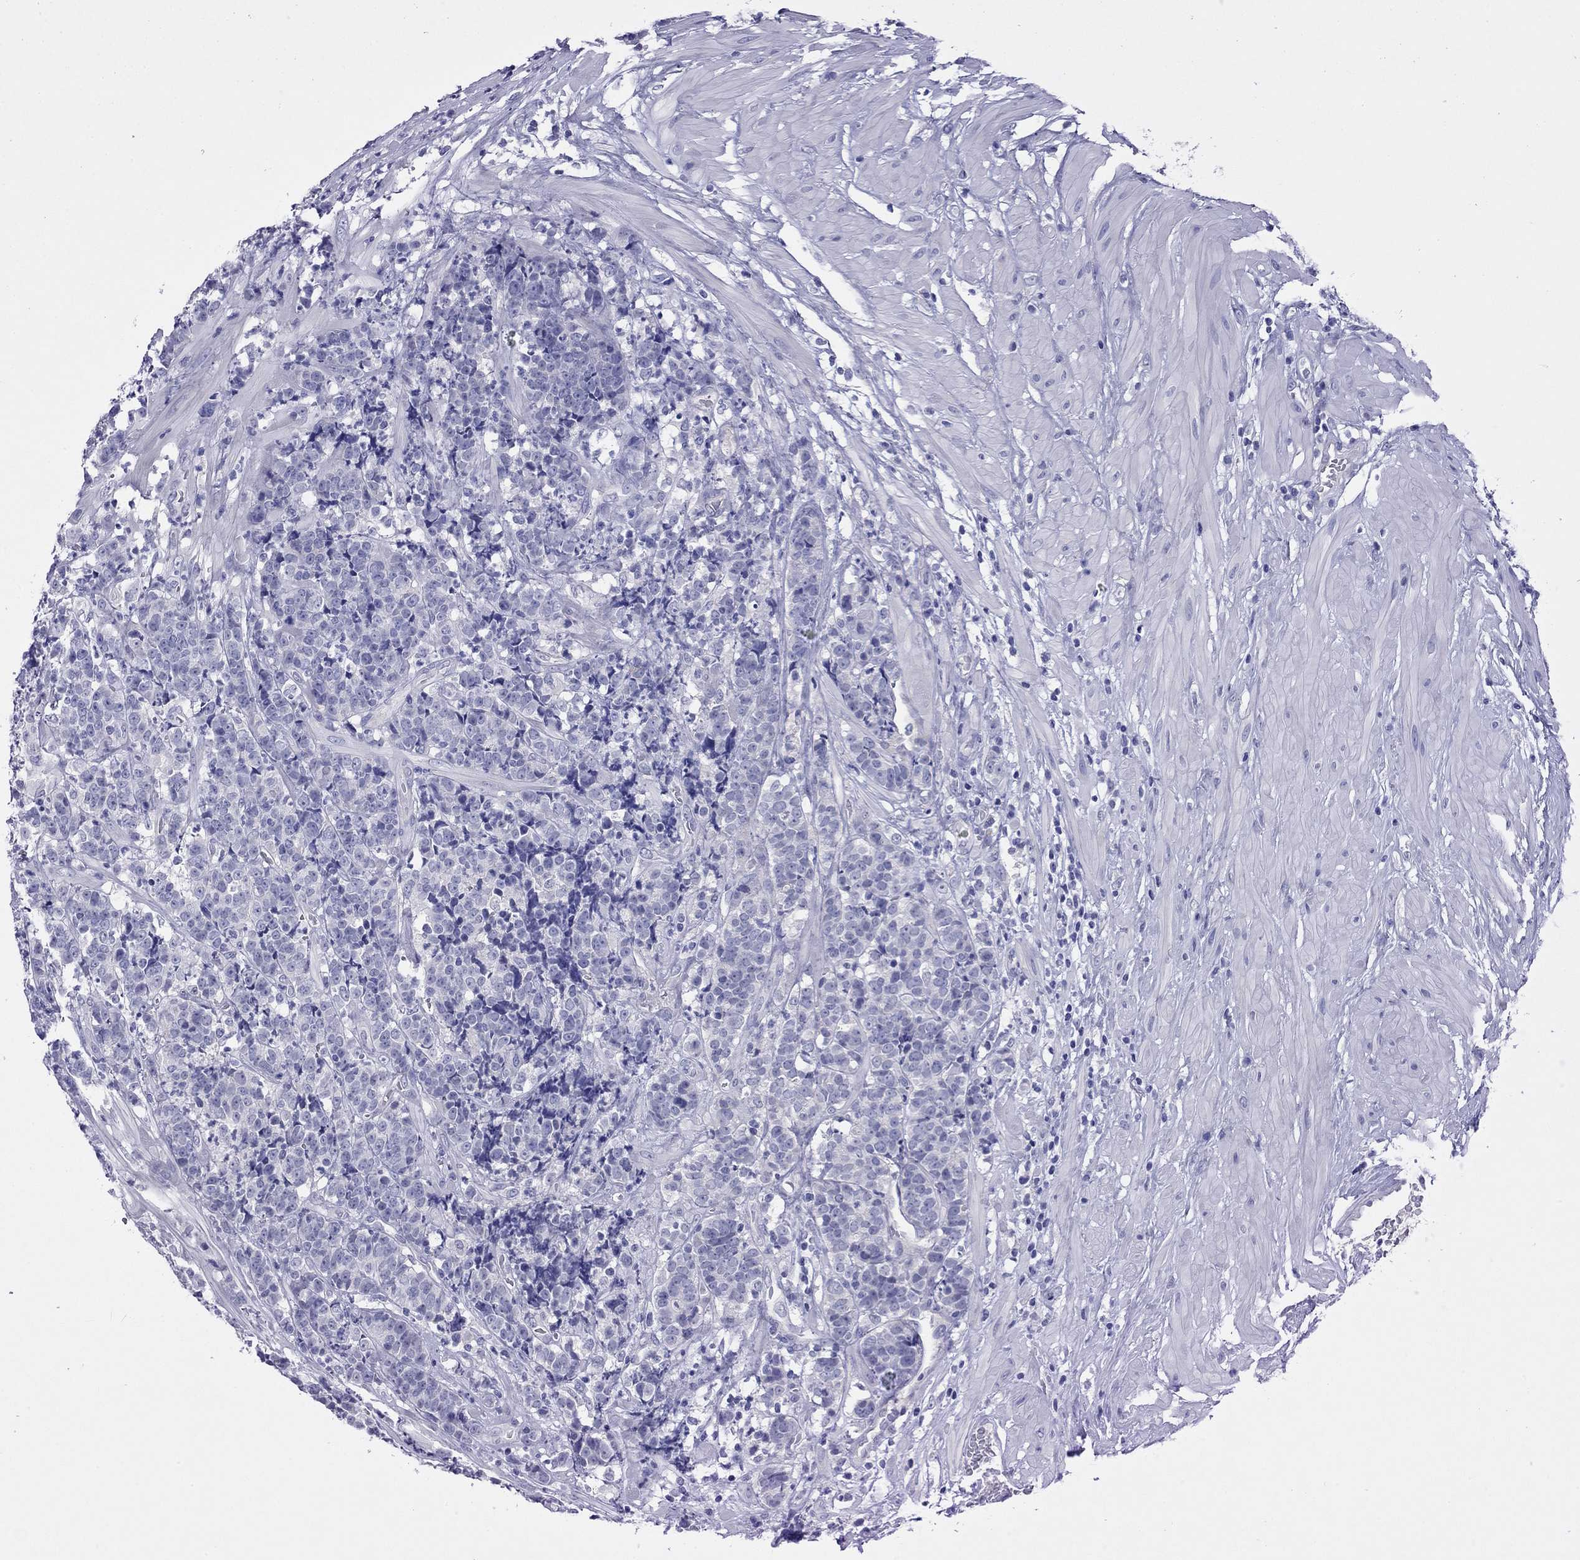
{"staining": {"intensity": "negative", "quantity": "none", "location": "none"}, "tissue": "prostate cancer", "cell_type": "Tumor cells", "image_type": "cancer", "snomed": [{"axis": "morphology", "description": "Adenocarcinoma, NOS"}, {"axis": "topography", "description": "Prostate"}], "caption": "Protein analysis of prostate adenocarcinoma exhibits no significant staining in tumor cells. The staining was performed using DAB (3,3'-diaminobenzidine) to visualize the protein expression in brown, while the nuclei were stained in blue with hematoxylin (Magnification: 20x).", "gene": "CAPNS2", "patient": {"sex": "male", "age": 67}}